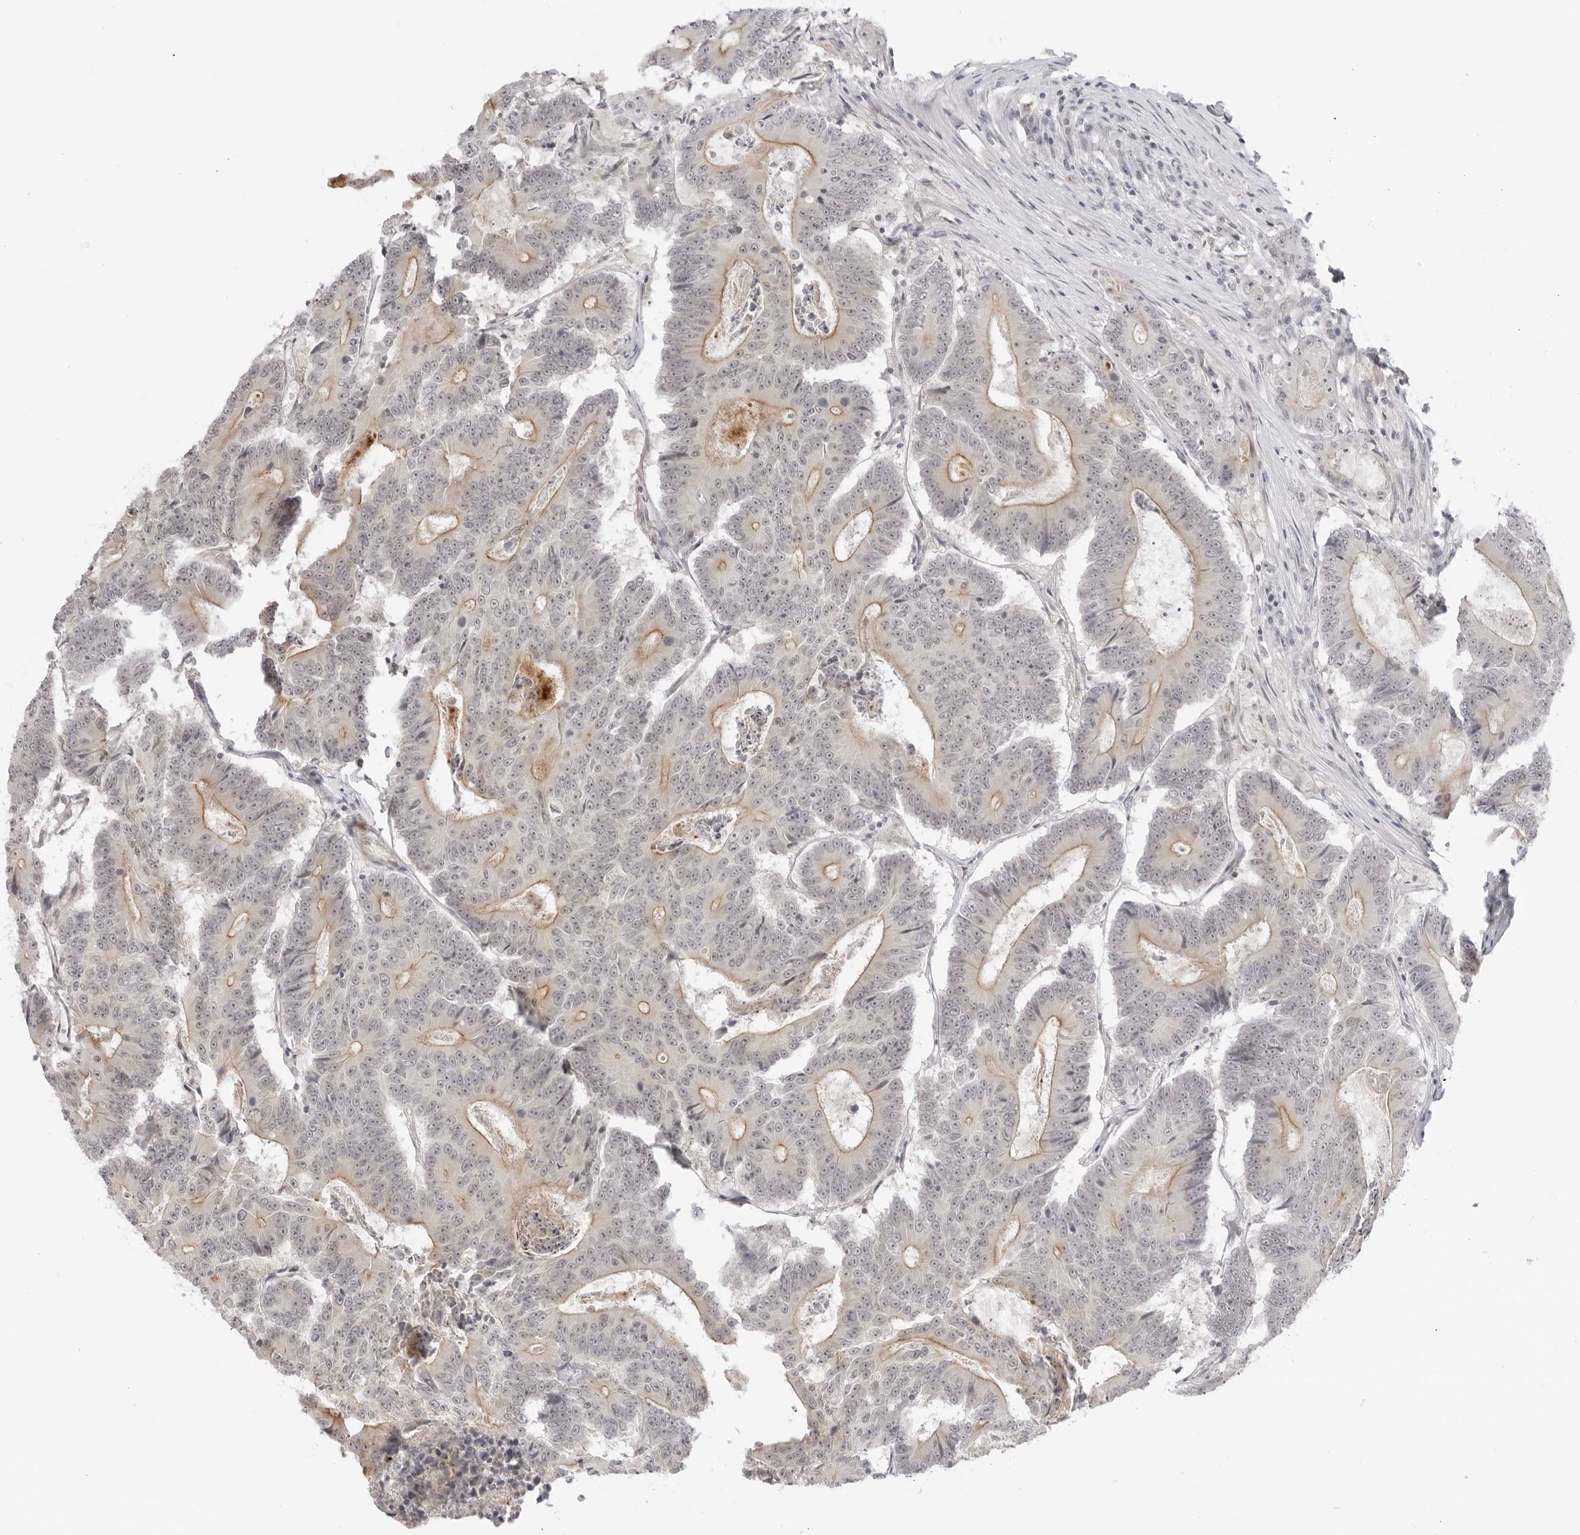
{"staining": {"intensity": "moderate", "quantity": "25%-75%", "location": "cytoplasmic/membranous"}, "tissue": "colorectal cancer", "cell_type": "Tumor cells", "image_type": "cancer", "snomed": [{"axis": "morphology", "description": "Adenocarcinoma, NOS"}, {"axis": "topography", "description": "Colon"}], "caption": "Tumor cells show medium levels of moderate cytoplasmic/membranous positivity in about 25%-75% of cells in colorectal cancer. (Stains: DAB (3,3'-diaminobenzidine) in brown, nuclei in blue, Microscopy: brightfield microscopy at high magnification).", "gene": "TRAPPC3", "patient": {"sex": "male", "age": 83}}